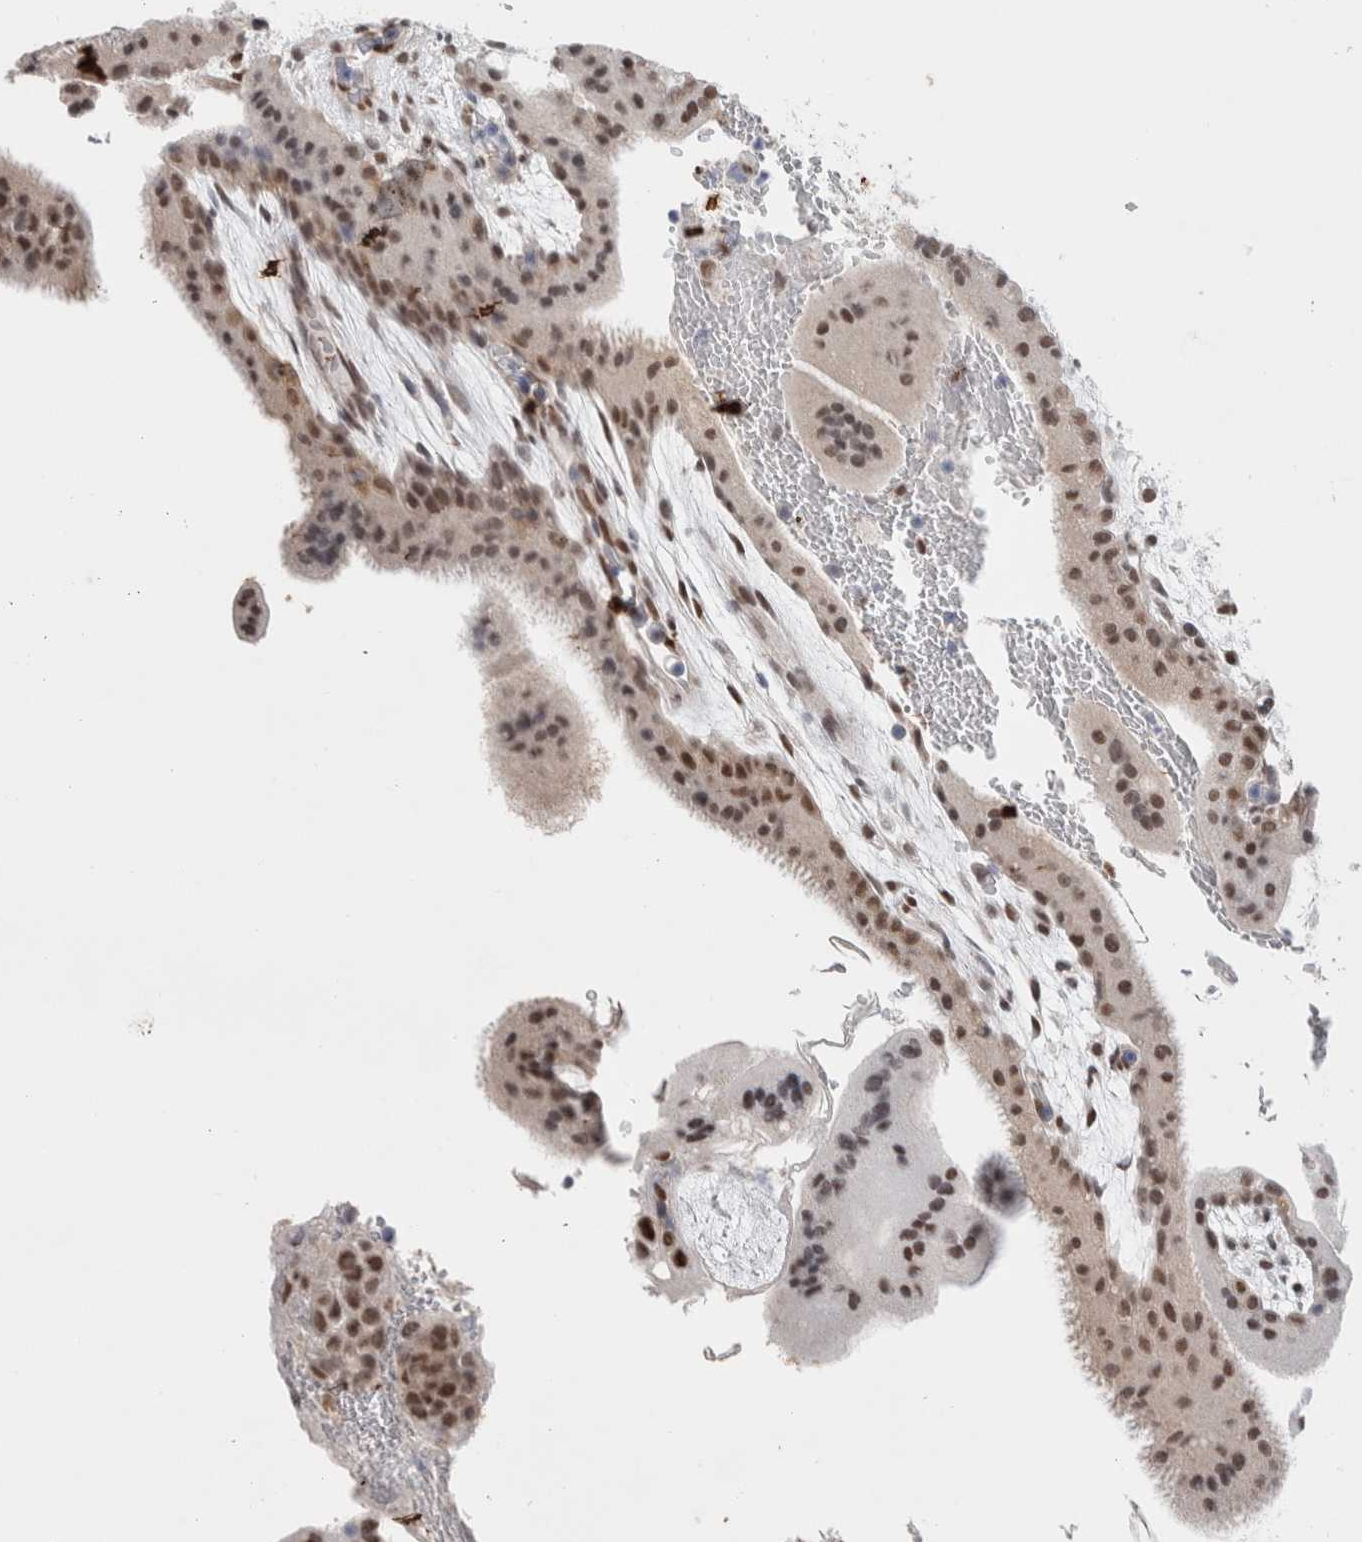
{"staining": {"intensity": "moderate", "quantity": ">75%", "location": "nuclear"}, "tissue": "placenta", "cell_type": "Decidual cells", "image_type": "normal", "snomed": [{"axis": "morphology", "description": "Normal tissue, NOS"}, {"axis": "topography", "description": "Placenta"}], "caption": "The photomicrograph reveals staining of unremarkable placenta, revealing moderate nuclear protein positivity (brown color) within decidual cells.", "gene": "PRMT1", "patient": {"sex": "female", "age": 35}}